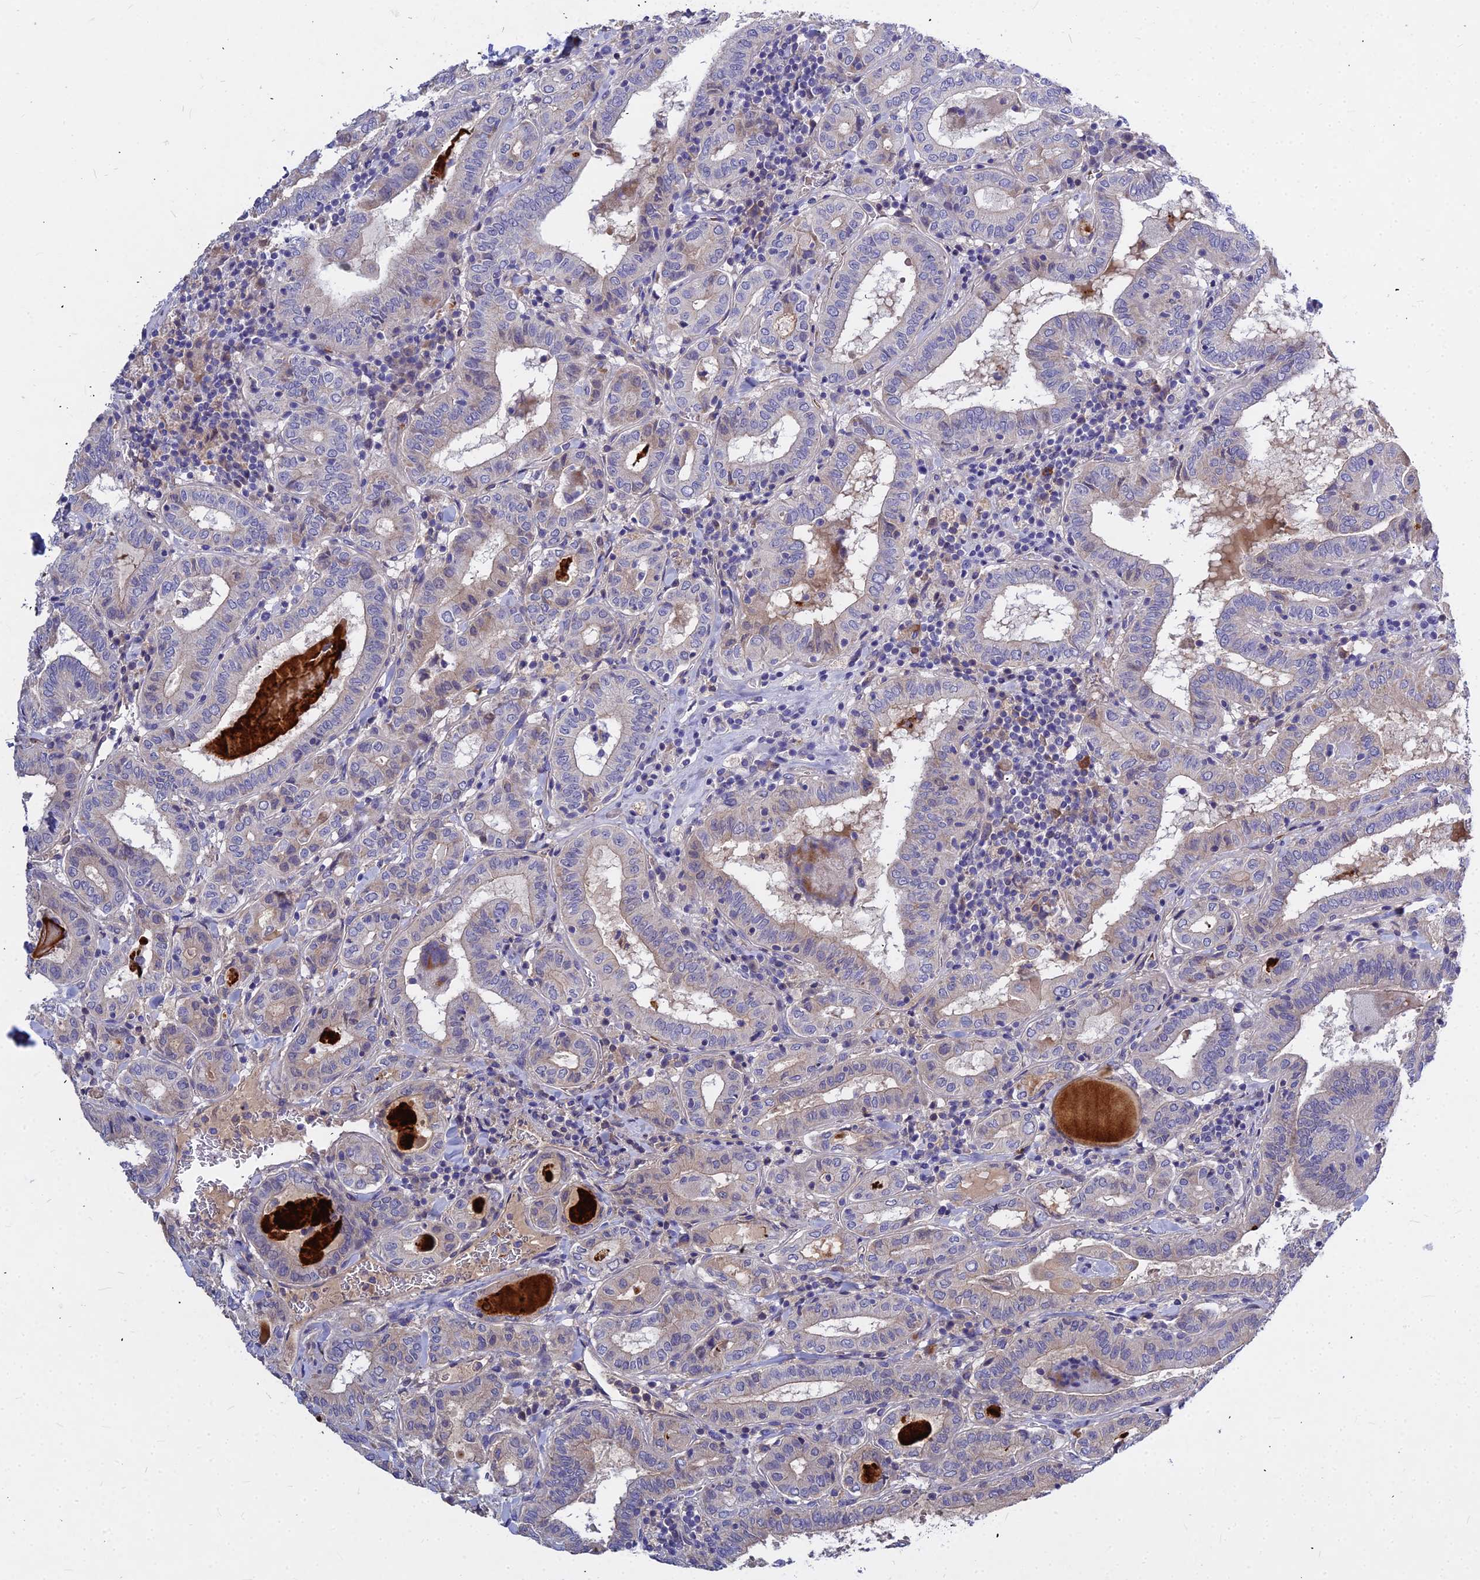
{"staining": {"intensity": "negative", "quantity": "none", "location": "none"}, "tissue": "thyroid cancer", "cell_type": "Tumor cells", "image_type": "cancer", "snomed": [{"axis": "morphology", "description": "Papillary adenocarcinoma, NOS"}, {"axis": "topography", "description": "Thyroid gland"}], "caption": "Thyroid cancer was stained to show a protein in brown. There is no significant expression in tumor cells. Brightfield microscopy of IHC stained with DAB (brown) and hematoxylin (blue), captured at high magnification.", "gene": "DMRTA1", "patient": {"sex": "female", "age": 72}}